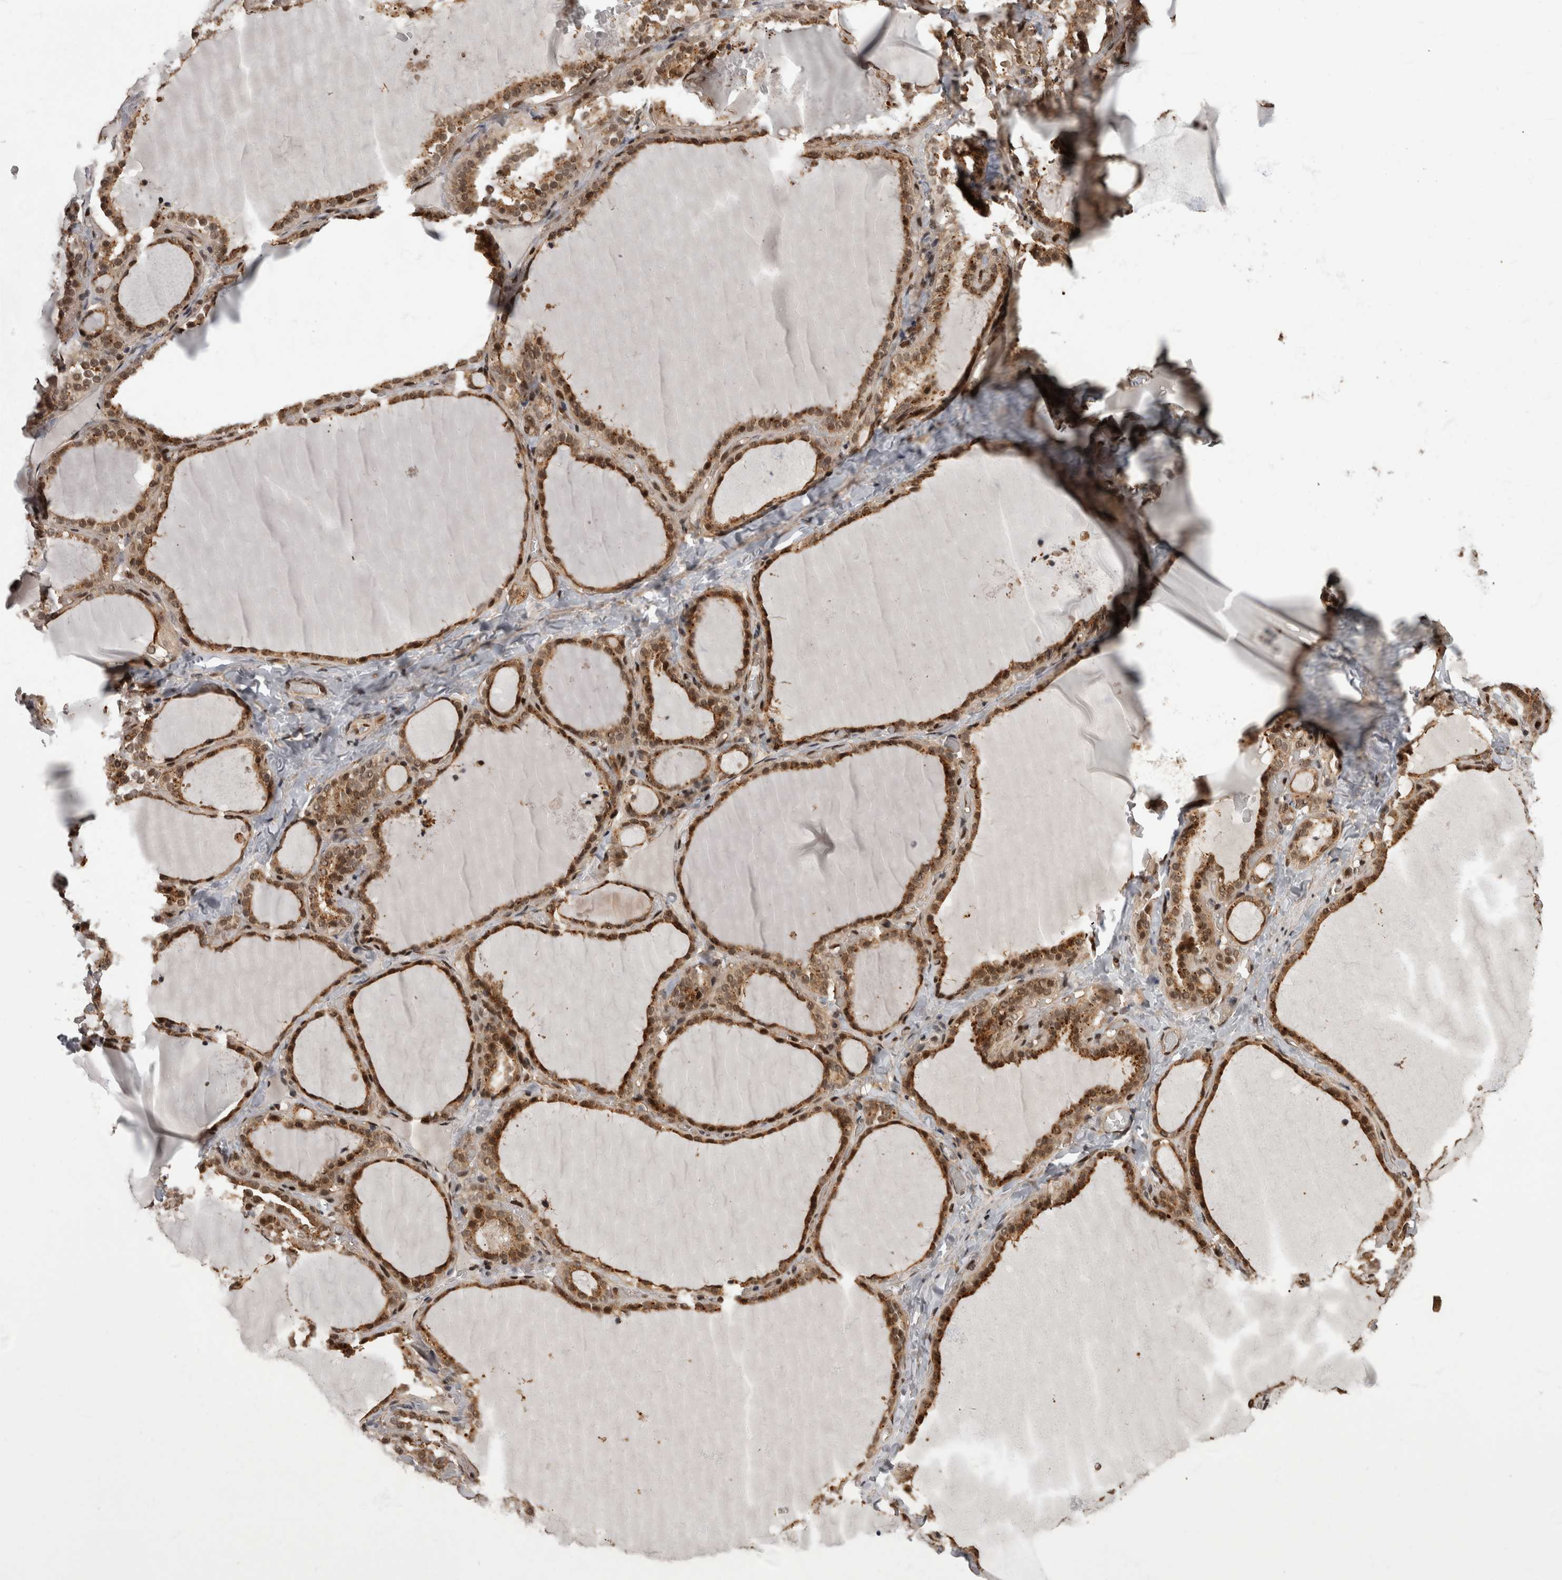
{"staining": {"intensity": "strong", "quantity": ">75%", "location": "cytoplasmic/membranous,nuclear"}, "tissue": "thyroid gland", "cell_type": "Glandular cells", "image_type": "normal", "snomed": [{"axis": "morphology", "description": "Normal tissue, NOS"}, {"axis": "topography", "description": "Thyroid gland"}], "caption": "Protein expression analysis of unremarkable human thyroid gland reveals strong cytoplasmic/membranous,nuclear staining in approximately >75% of glandular cells. (DAB (3,3'-diaminobenzidine) IHC, brown staining for protein, blue staining for nuclei).", "gene": "AKT3", "patient": {"sex": "female", "age": 22}}